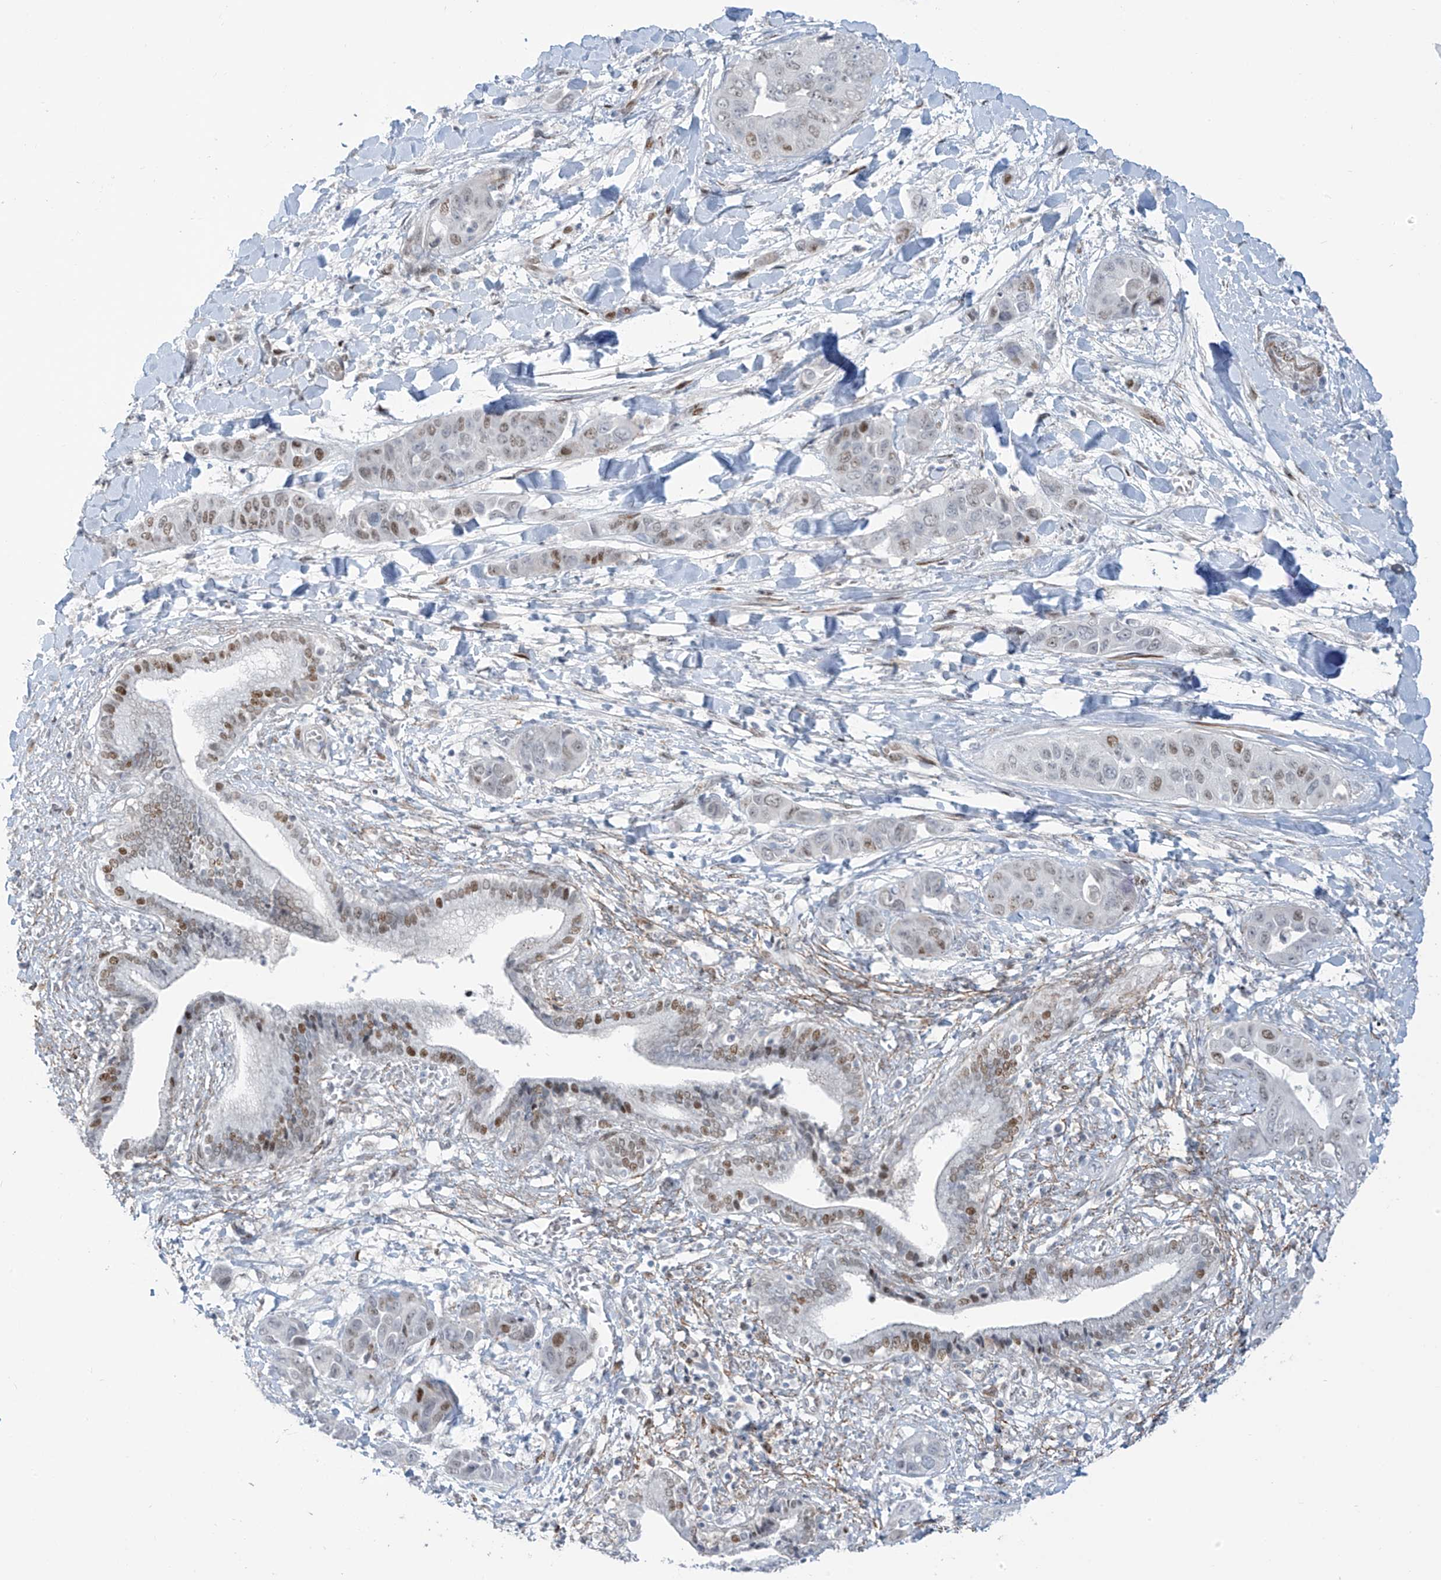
{"staining": {"intensity": "weak", "quantity": "25%-75%", "location": "nuclear"}, "tissue": "liver cancer", "cell_type": "Tumor cells", "image_type": "cancer", "snomed": [{"axis": "morphology", "description": "Cholangiocarcinoma"}, {"axis": "topography", "description": "Liver"}], "caption": "IHC photomicrograph of neoplastic tissue: cholangiocarcinoma (liver) stained using immunohistochemistry shows low levels of weak protein expression localized specifically in the nuclear of tumor cells, appearing as a nuclear brown color.", "gene": "LIN9", "patient": {"sex": "female", "age": 52}}